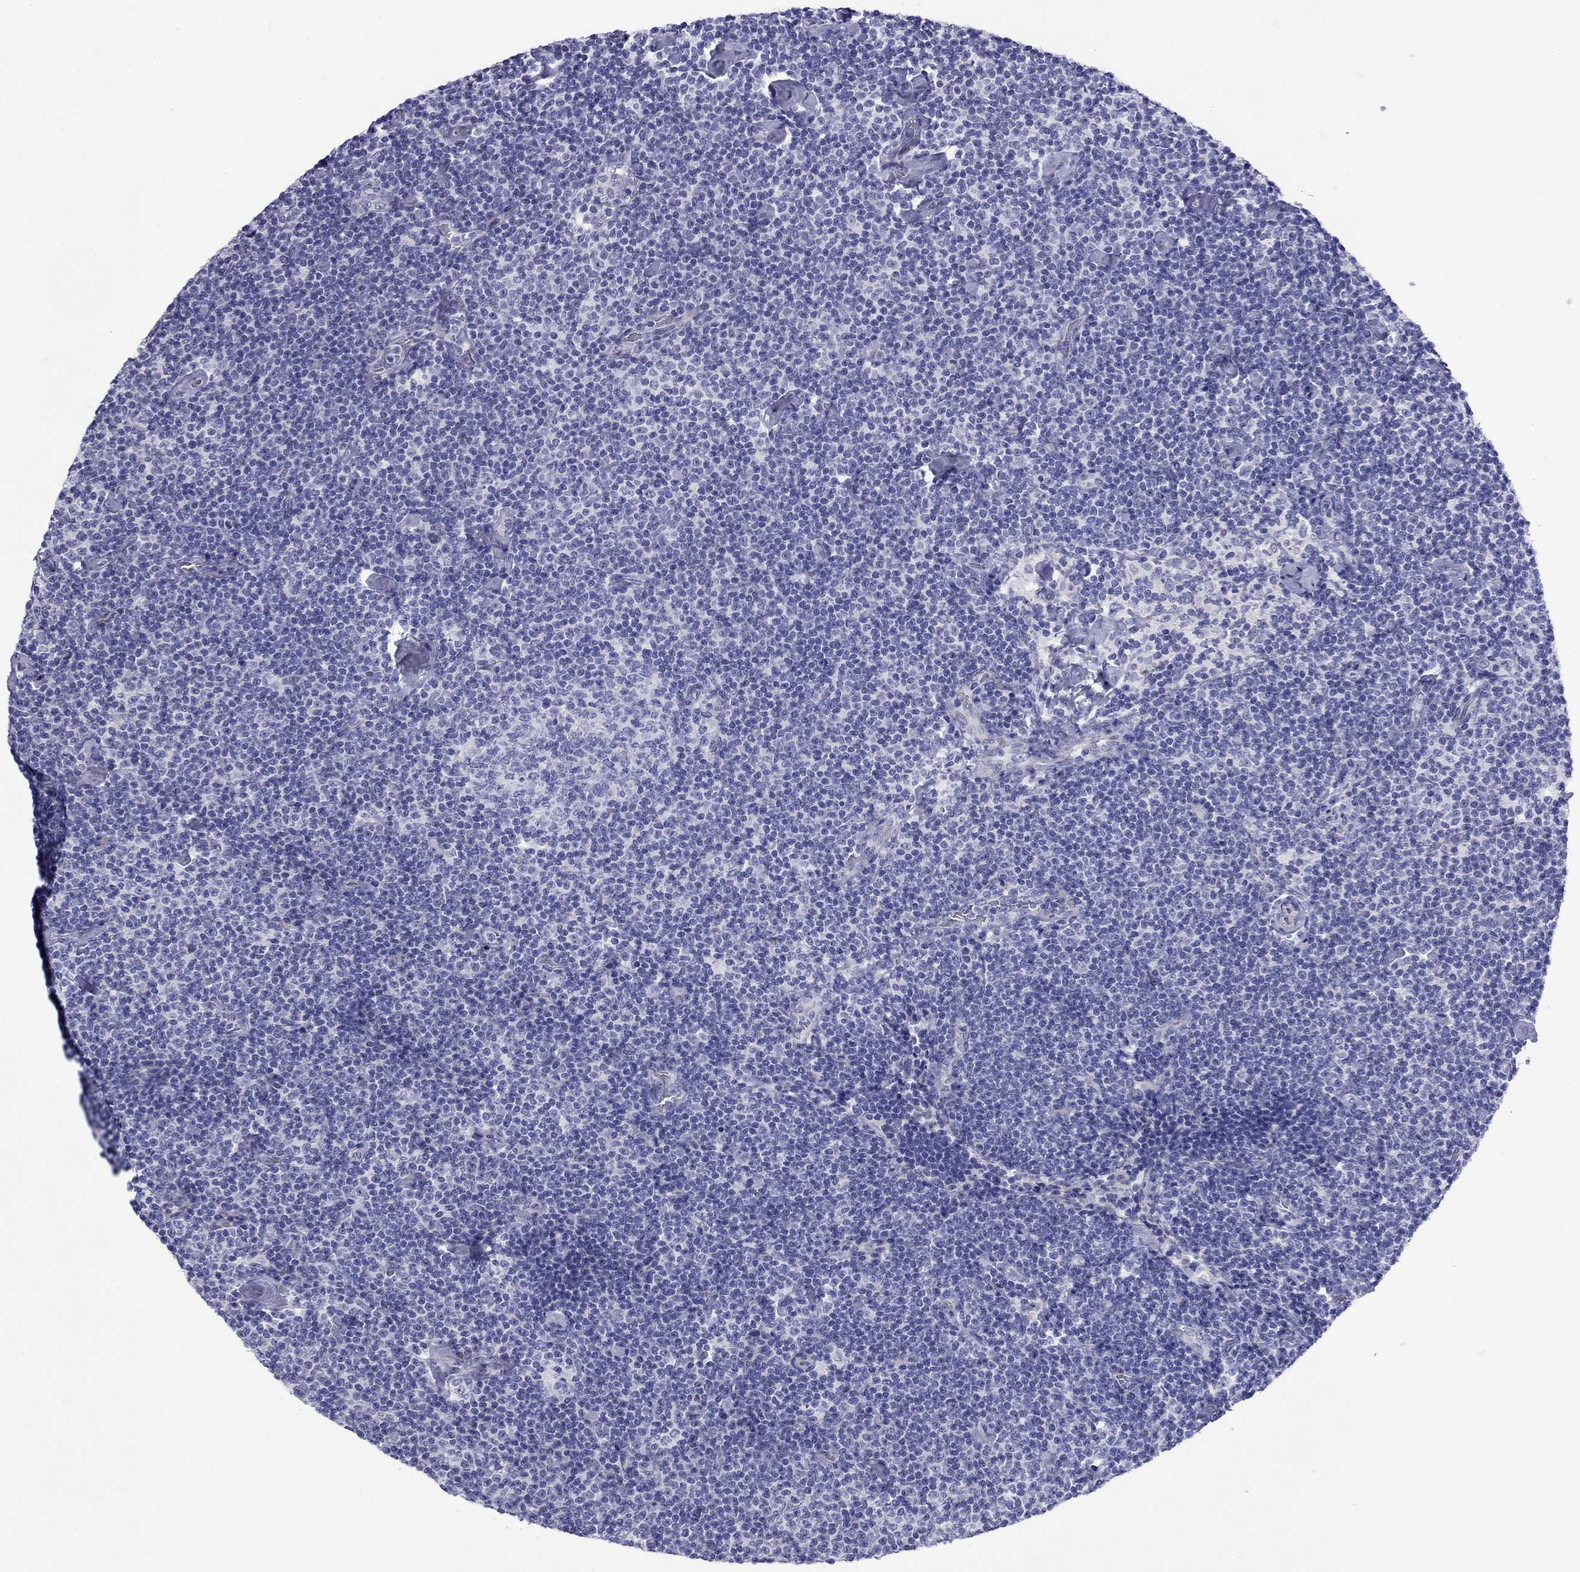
{"staining": {"intensity": "negative", "quantity": "none", "location": "none"}, "tissue": "lymphoma", "cell_type": "Tumor cells", "image_type": "cancer", "snomed": [{"axis": "morphology", "description": "Malignant lymphoma, non-Hodgkin's type, Low grade"}, {"axis": "topography", "description": "Lymph node"}], "caption": "Immunohistochemical staining of malignant lymphoma, non-Hodgkin's type (low-grade) displays no significant expression in tumor cells. (DAB IHC visualized using brightfield microscopy, high magnification).", "gene": "CMYA5", "patient": {"sex": "male", "age": 81}}